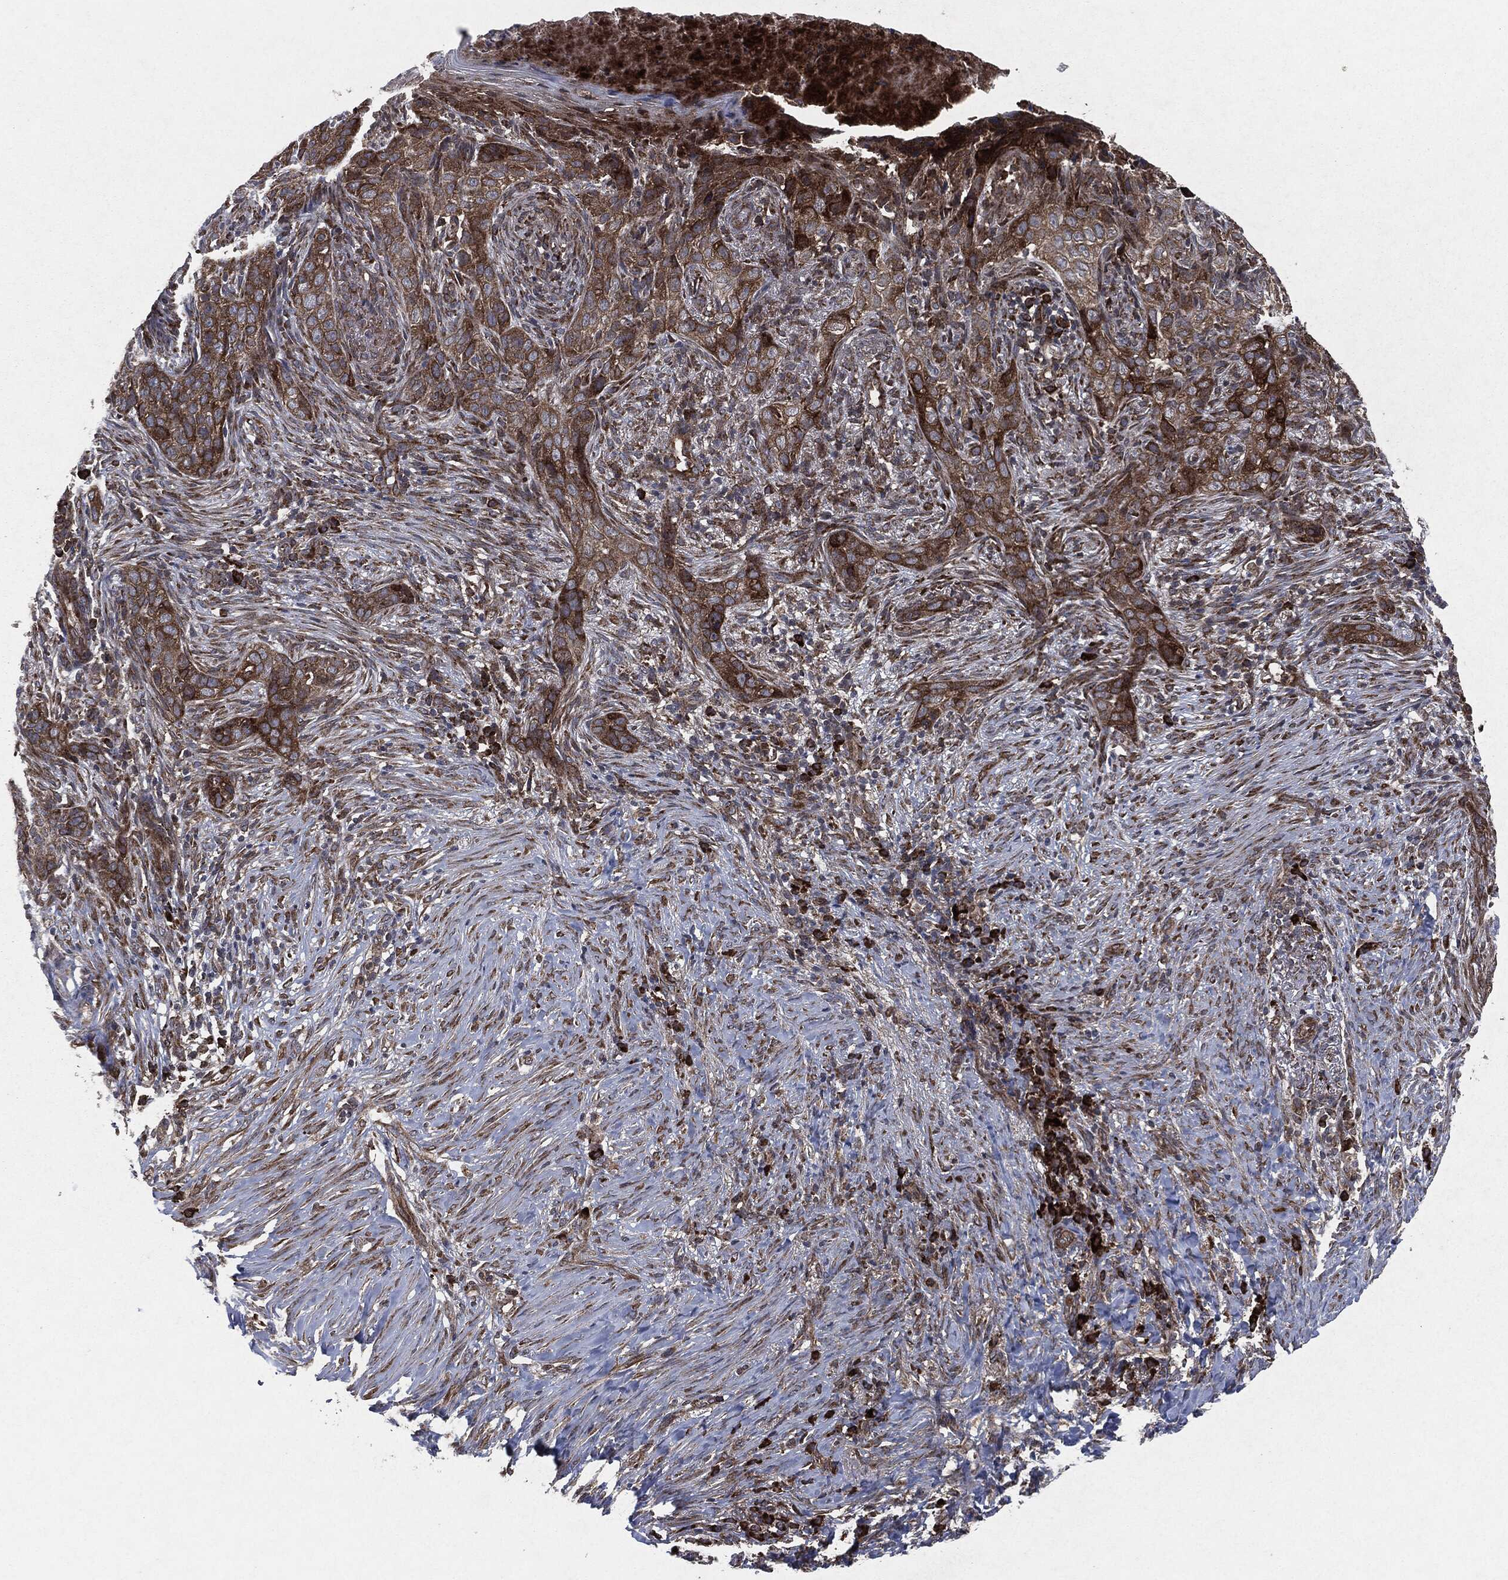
{"staining": {"intensity": "strong", "quantity": "25%-75%", "location": "cytoplasmic/membranous"}, "tissue": "skin cancer", "cell_type": "Tumor cells", "image_type": "cancer", "snomed": [{"axis": "morphology", "description": "Squamous cell carcinoma, NOS"}, {"axis": "topography", "description": "Skin"}], "caption": "Immunohistochemical staining of human squamous cell carcinoma (skin) reveals high levels of strong cytoplasmic/membranous protein positivity in approximately 25%-75% of tumor cells.", "gene": "RAF1", "patient": {"sex": "male", "age": 88}}